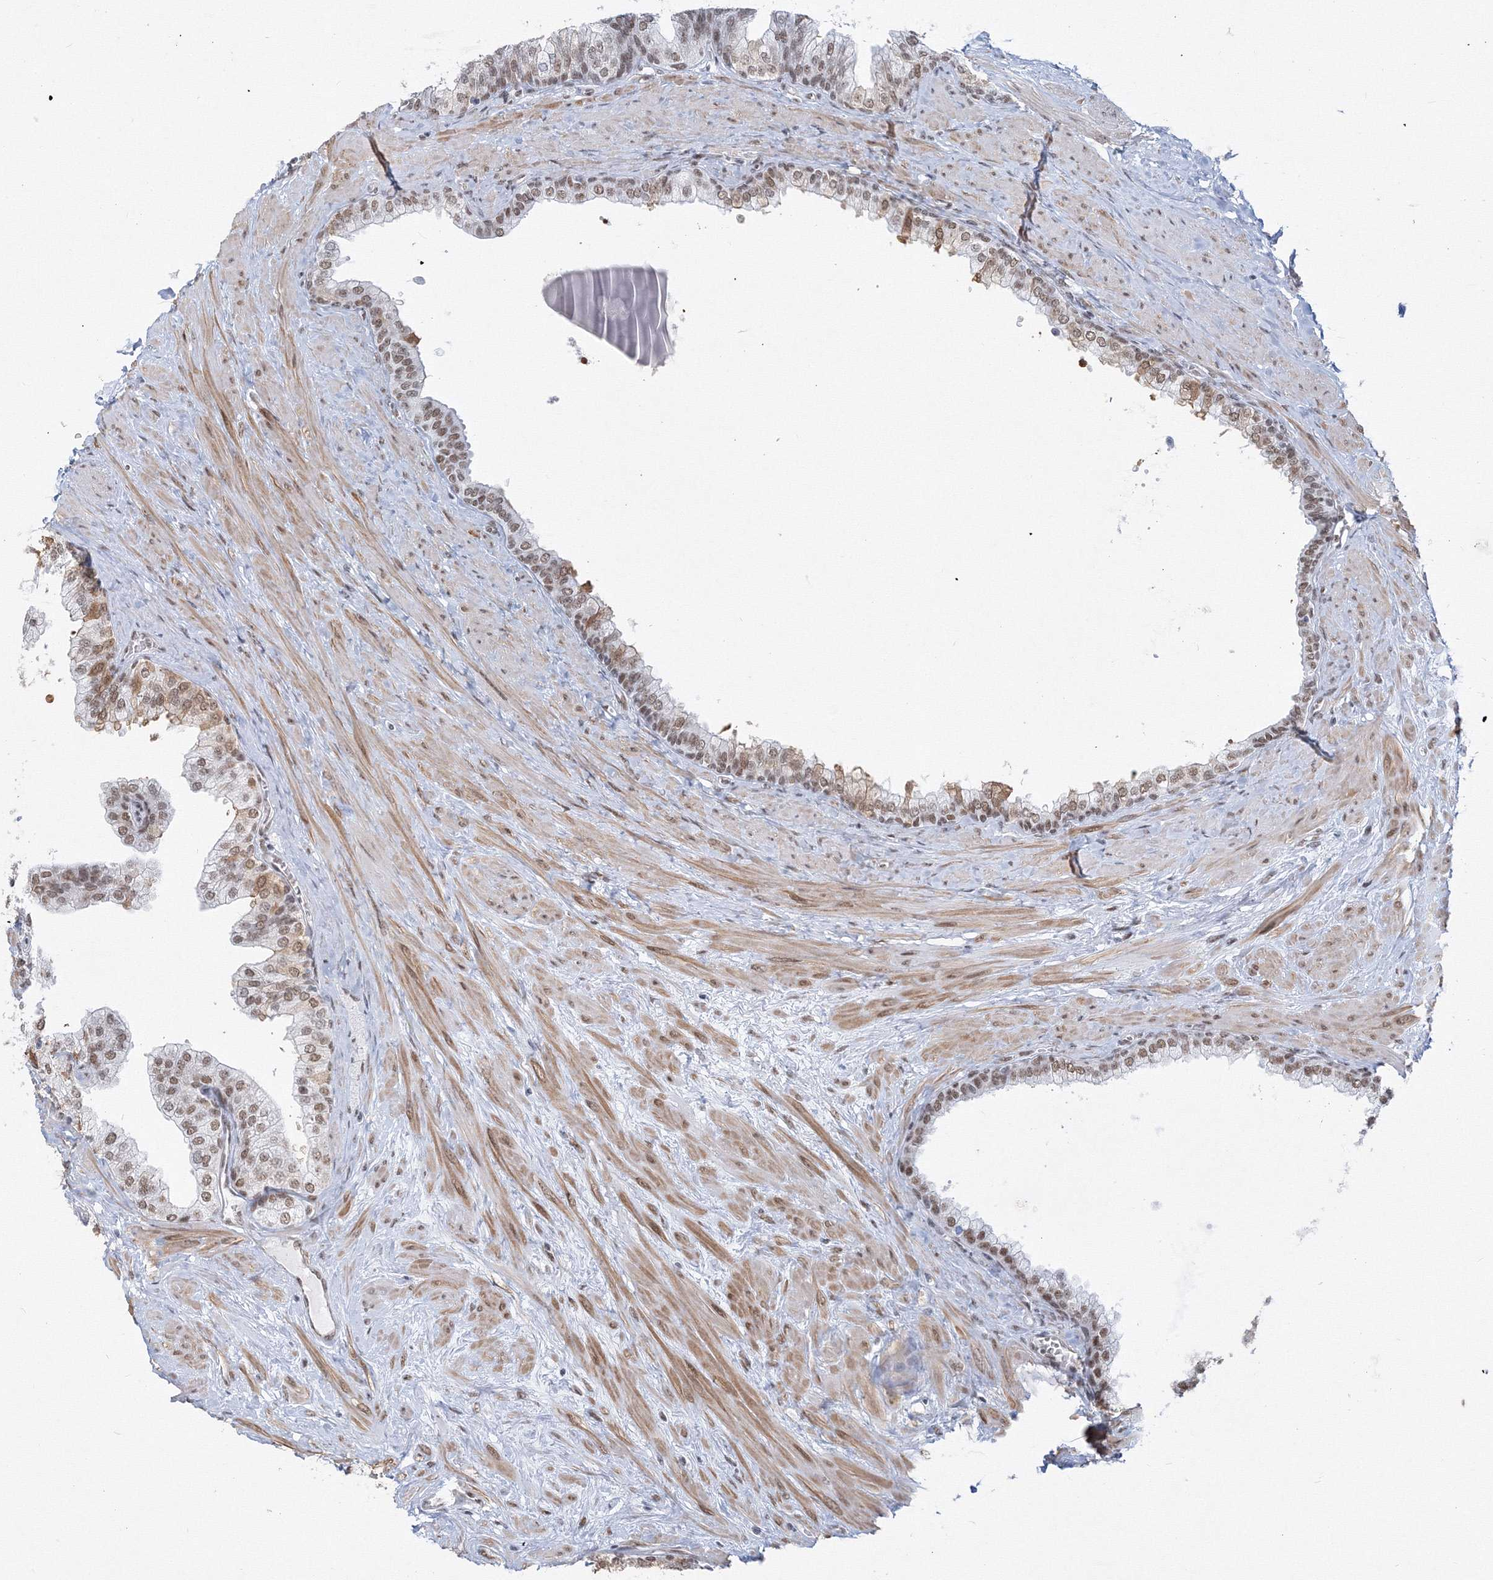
{"staining": {"intensity": "moderate", "quantity": ">75%", "location": "nuclear"}, "tissue": "prostate", "cell_type": "Glandular cells", "image_type": "normal", "snomed": [{"axis": "morphology", "description": "Normal tissue, NOS"}, {"axis": "morphology", "description": "Urothelial carcinoma, Low grade"}, {"axis": "topography", "description": "Urinary bladder"}, {"axis": "topography", "description": "Prostate"}], "caption": "Human prostate stained with a brown dye reveals moderate nuclear positive expression in about >75% of glandular cells.", "gene": "ZNF638", "patient": {"sex": "male", "age": 60}}